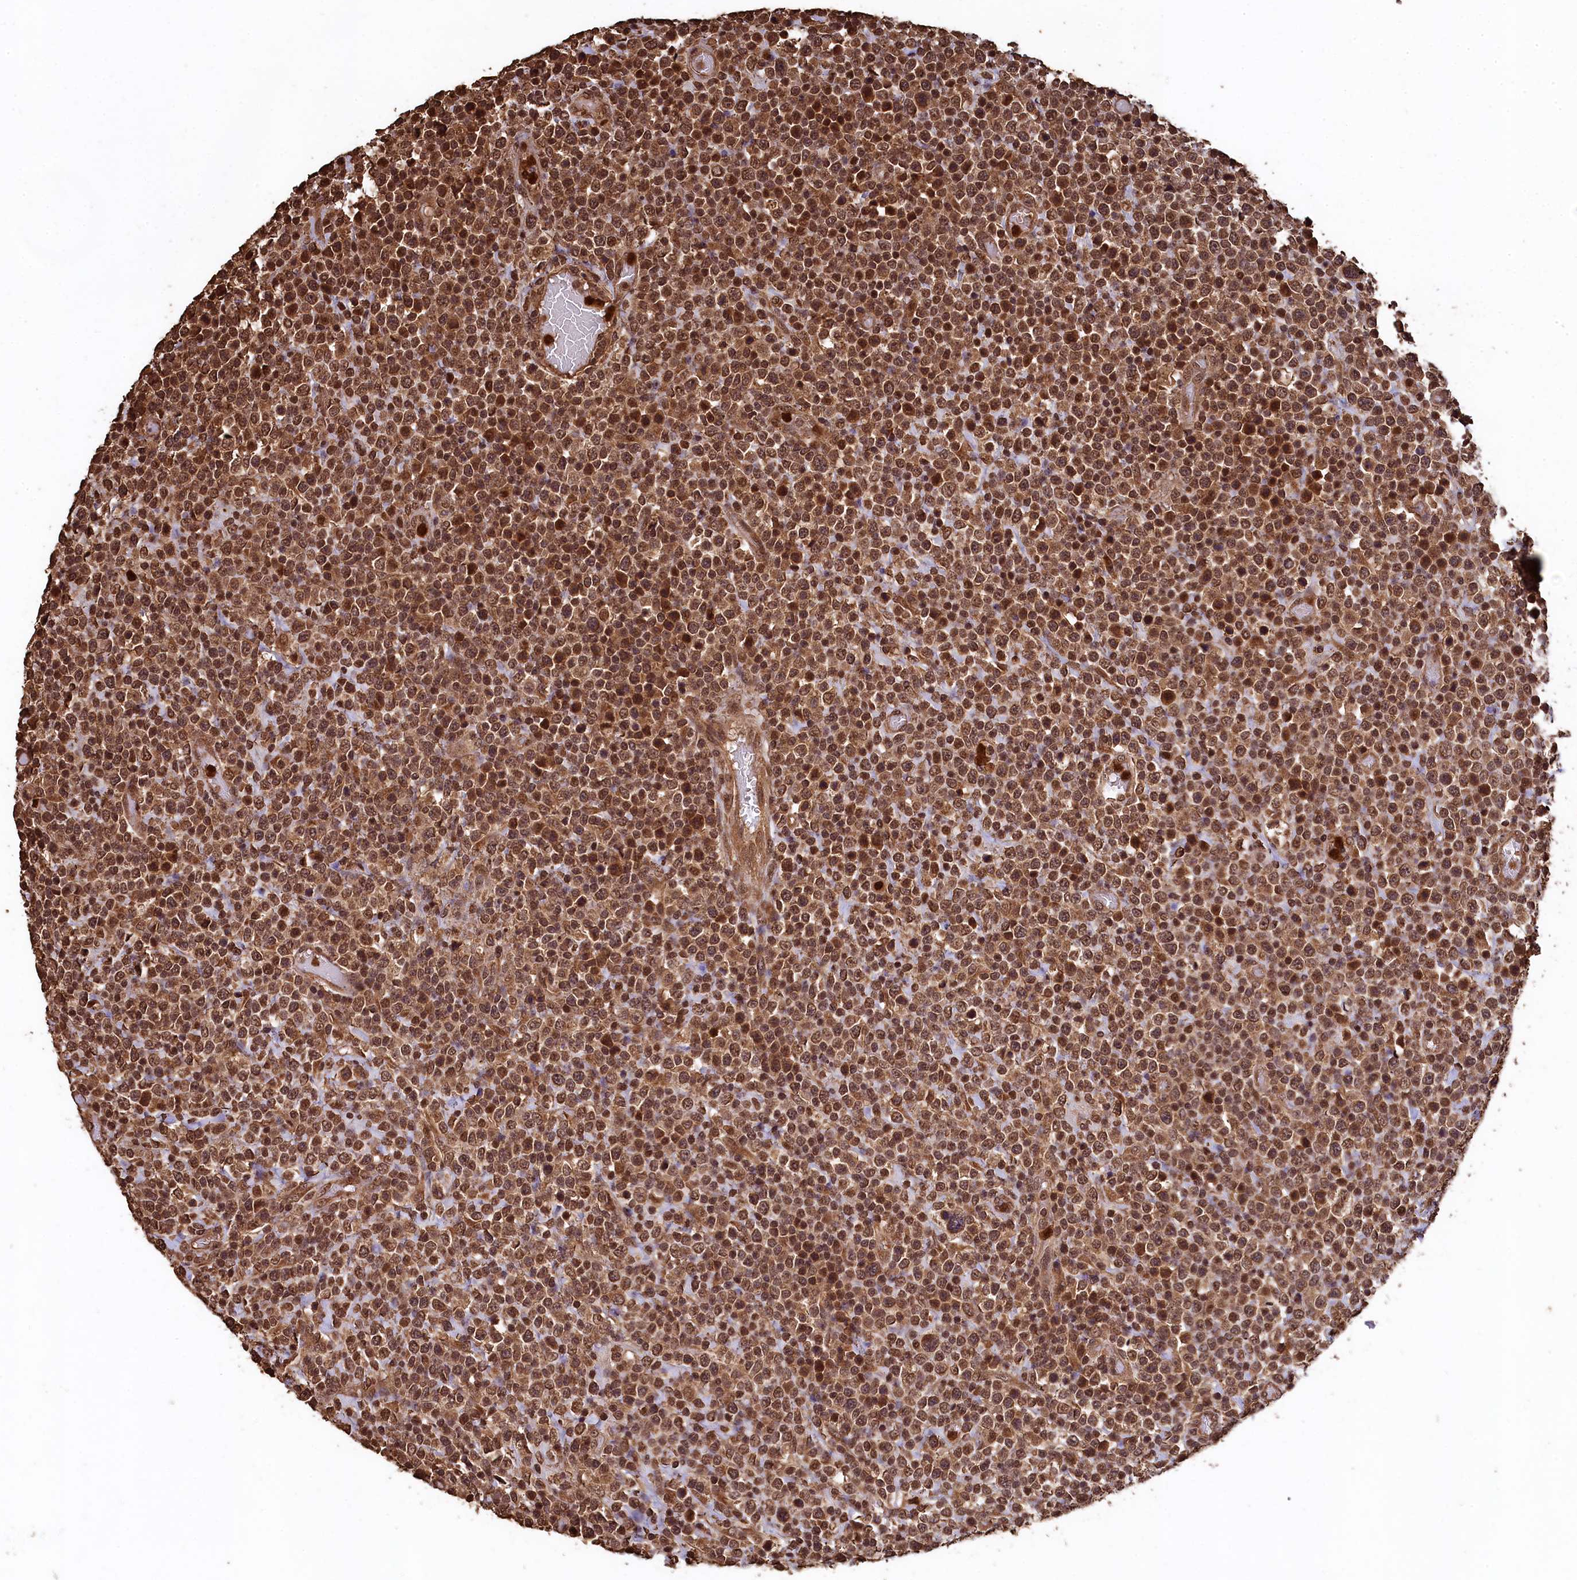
{"staining": {"intensity": "moderate", "quantity": ">75%", "location": "cytoplasmic/membranous,nuclear"}, "tissue": "lymphoma", "cell_type": "Tumor cells", "image_type": "cancer", "snomed": [{"axis": "morphology", "description": "Malignant lymphoma, non-Hodgkin's type, High grade"}, {"axis": "topography", "description": "Colon"}], "caption": "IHC photomicrograph of neoplastic tissue: high-grade malignant lymphoma, non-Hodgkin's type stained using immunohistochemistry (IHC) shows medium levels of moderate protein expression localized specifically in the cytoplasmic/membranous and nuclear of tumor cells, appearing as a cytoplasmic/membranous and nuclear brown color.", "gene": "CEP57L1", "patient": {"sex": "female", "age": 53}}